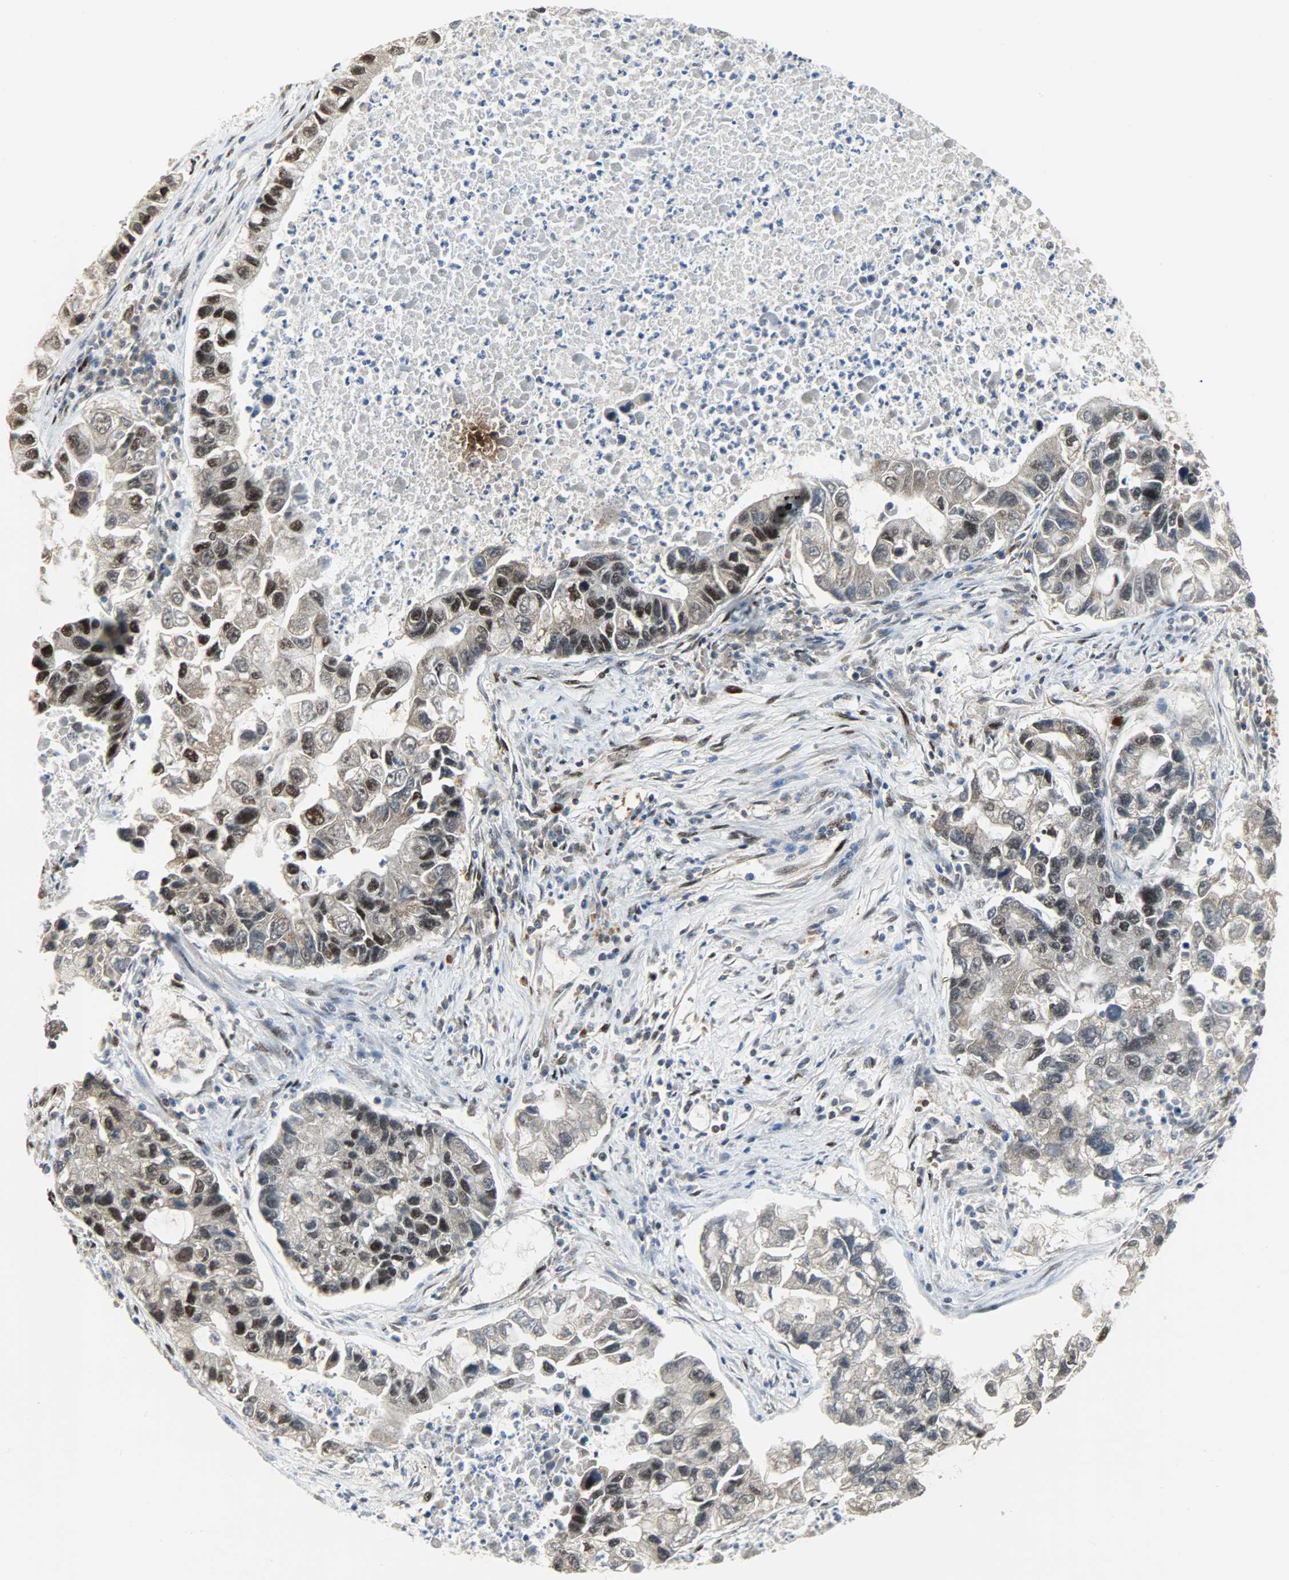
{"staining": {"intensity": "strong", "quantity": "25%-75%", "location": "cytoplasmic/membranous,nuclear"}, "tissue": "lung cancer", "cell_type": "Tumor cells", "image_type": "cancer", "snomed": [{"axis": "morphology", "description": "Adenocarcinoma, NOS"}, {"axis": "topography", "description": "Lung"}], "caption": "IHC micrograph of human adenocarcinoma (lung) stained for a protein (brown), which displays high levels of strong cytoplasmic/membranous and nuclear expression in approximately 25%-75% of tumor cells.", "gene": "SSB", "patient": {"sex": "female", "age": 51}}